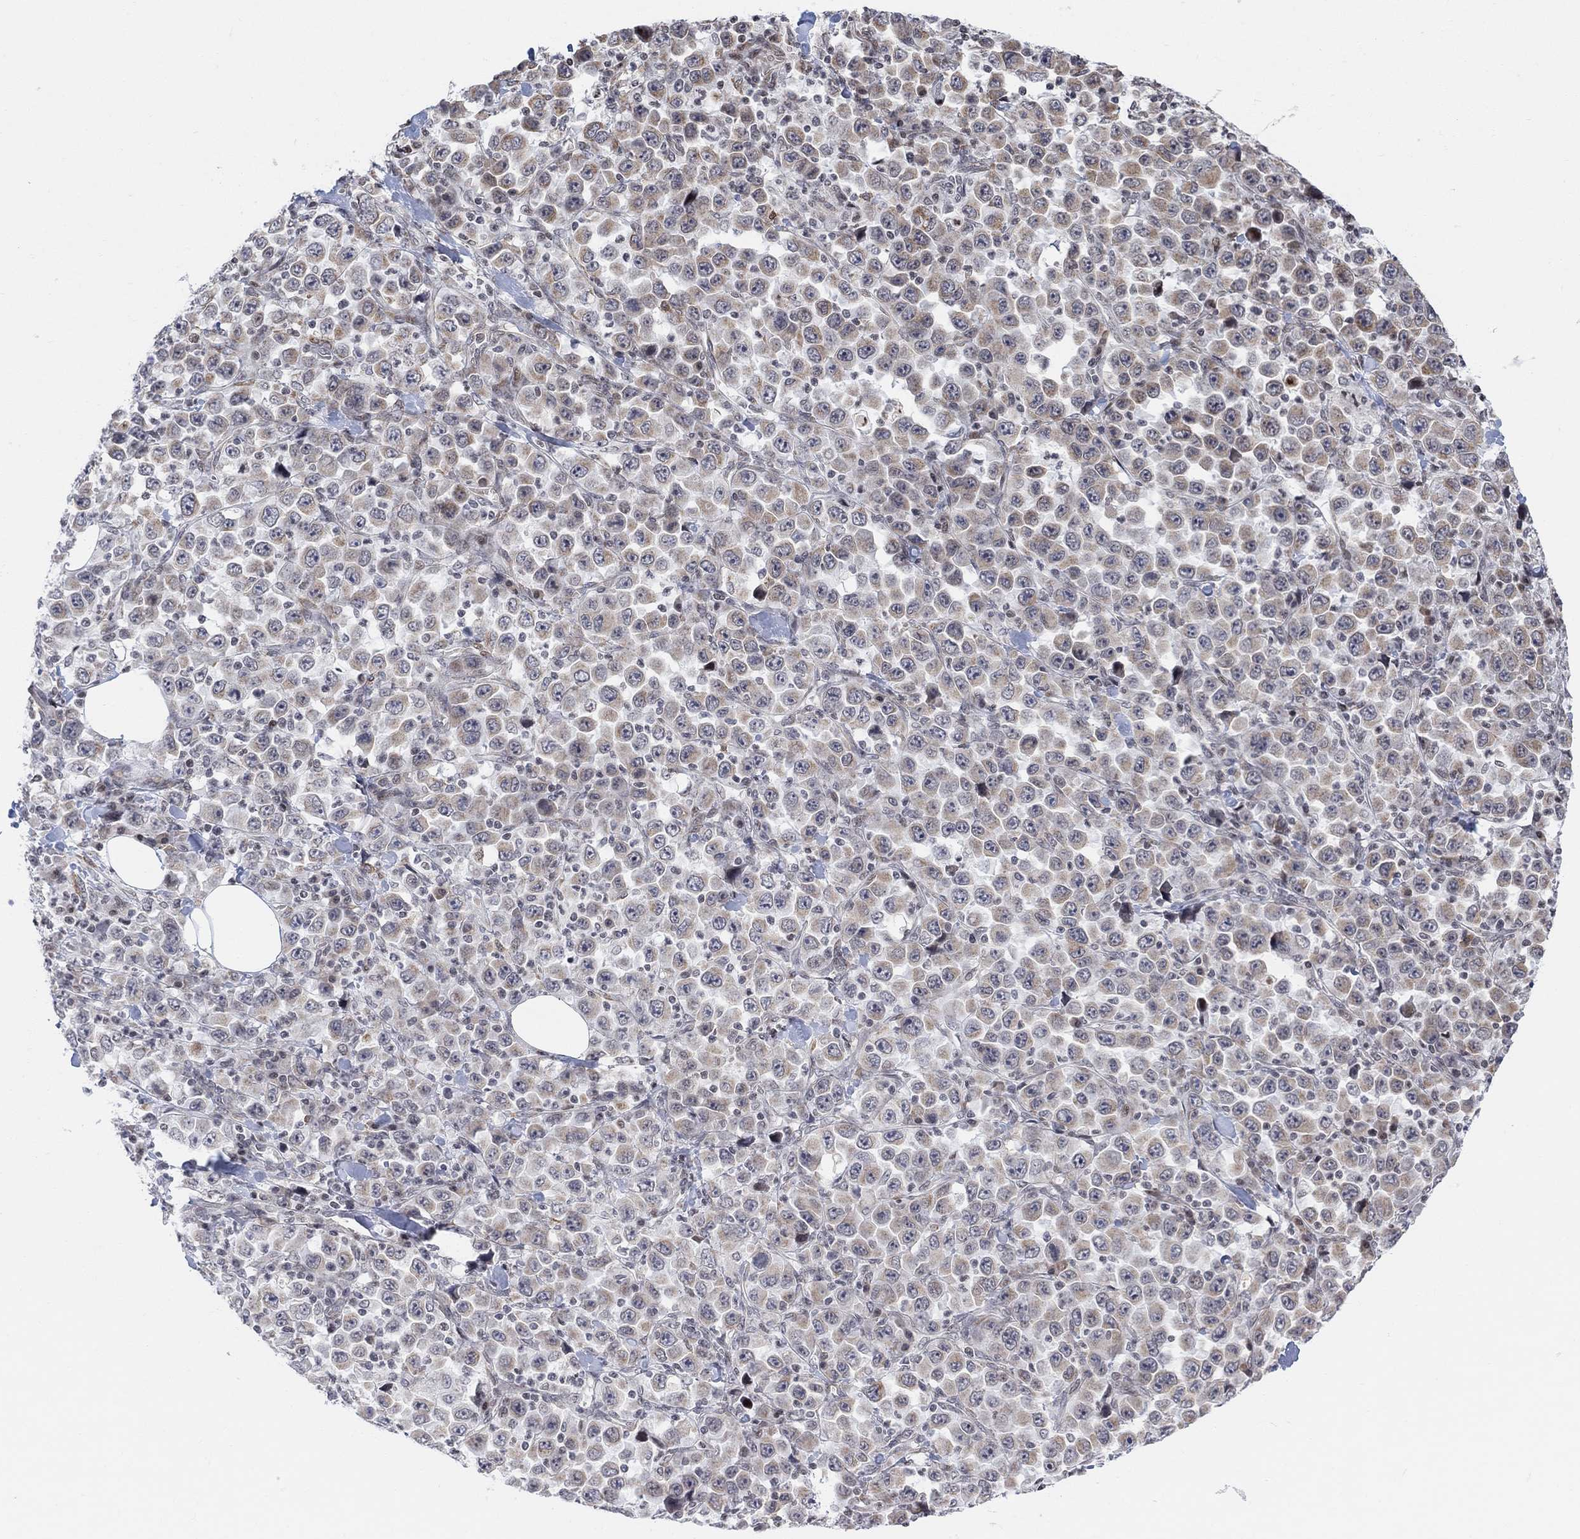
{"staining": {"intensity": "weak", "quantity": "25%-75%", "location": "cytoplasmic/membranous"}, "tissue": "stomach cancer", "cell_type": "Tumor cells", "image_type": "cancer", "snomed": [{"axis": "morphology", "description": "Normal tissue, NOS"}, {"axis": "morphology", "description": "Adenocarcinoma, NOS"}, {"axis": "topography", "description": "Stomach, upper"}, {"axis": "topography", "description": "Stomach"}], "caption": "The photomicrograph displays staining of stomach cancer, revealing weak cytoplasmic/membranous protein positivity (brown color) within tumor cells. (brown staining indicates protein expression, while blue staining denotes nuclei).", "gene": "ABHD14A", "patient": {"sex": "male", "age": 59}}